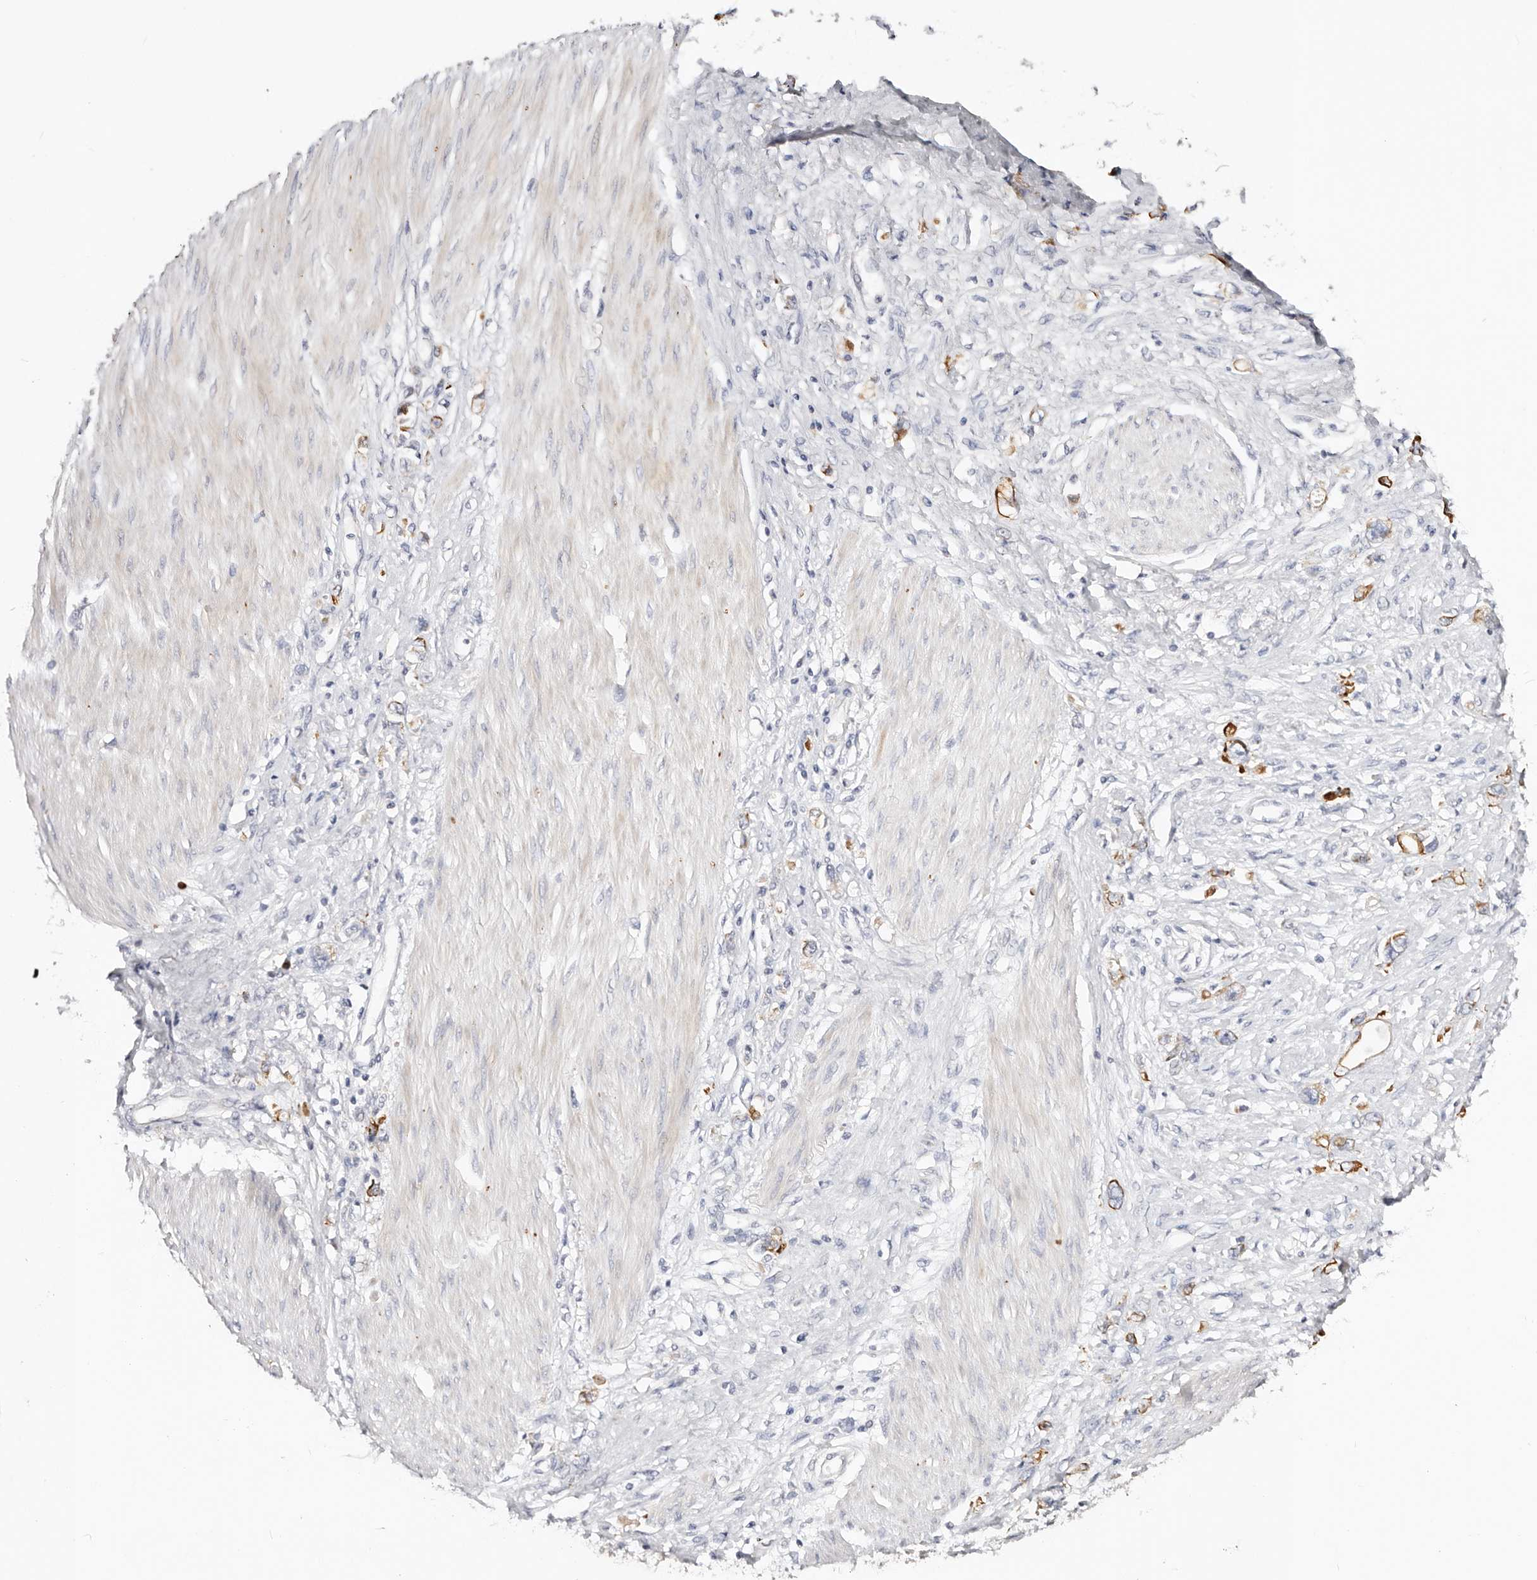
{"staining": {"intensity": "moderate", "quantity": "25%-75%", "location": "cytoplasmic/membranous"}, "tissue": "stomach cancer", "cell_type": "Tumor cells", "image_type": "cancer", "snomed": [{"axis": "morphology", "description": "Adenocarcinoma, NOS"}, {"axis": "topography", "description": "Stomach"}], "caption": "A brown stain labels moderate cytoplasmic/membranous positivity of a protein in adenocarcinoma (stomach) tumor cells.", "gene": "VIPAS39", "patient": {"sex": "female", "age": 76}}